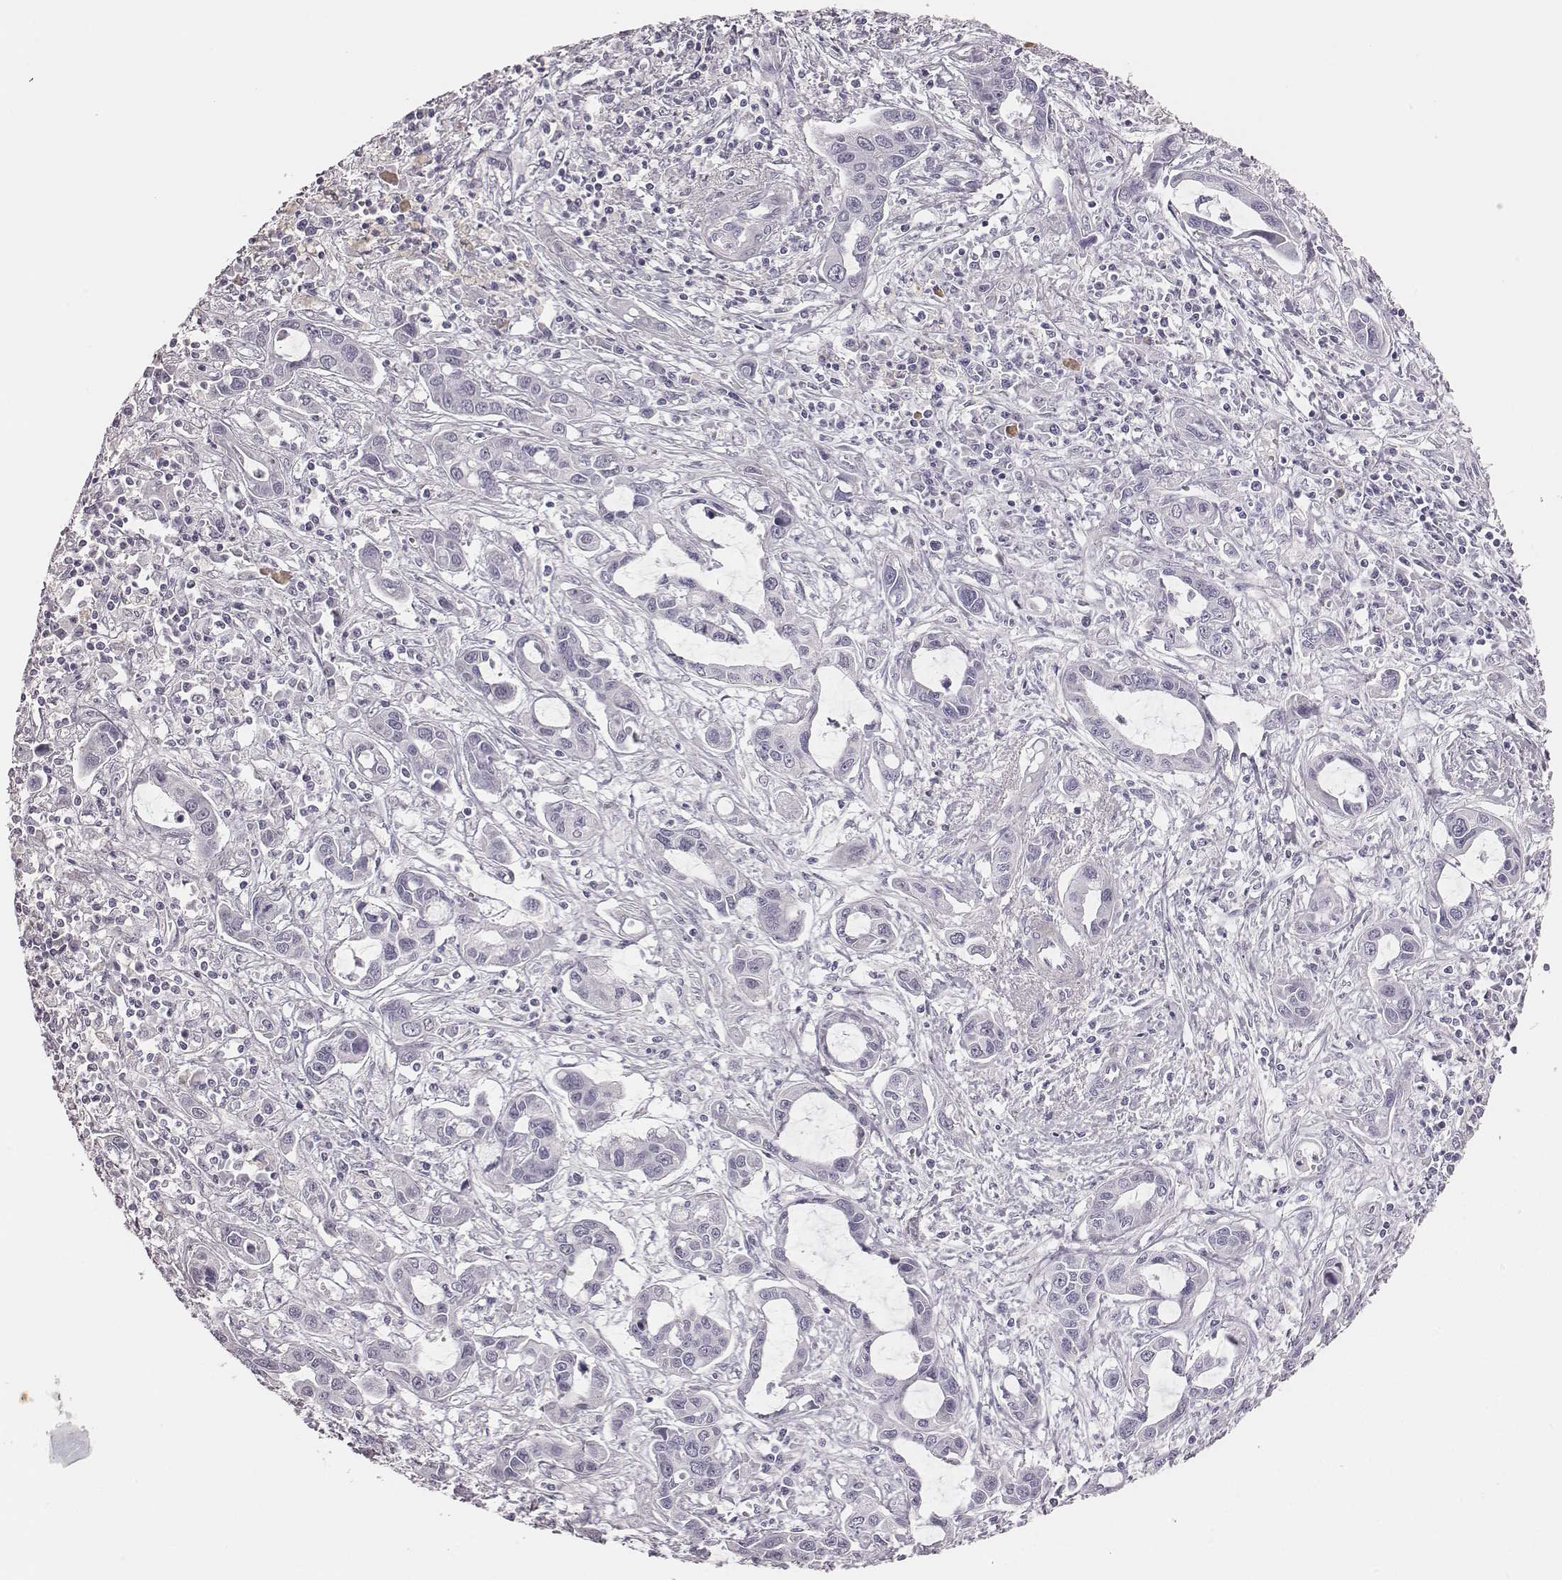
{"staining": {"intensity": "negative", "quantity": "none", "location": "none"}, "tissue": "liver cancer", "cell_type": "Tumor cells", "image_type": "cancer", "snomed": [{"axis": "morphology", "description": "Cholangiocarcinoma"}, {"axis": "topography", "description": "Liver"}], "caption": "DAB (3,3'-diaminobenzidine) immunohistochemical staining of human liver cholangiocarcinoma reveals no significant staining in tumor cells.", "gene": "ADAM7", "patient": {"sex": "male", "age": 58}}